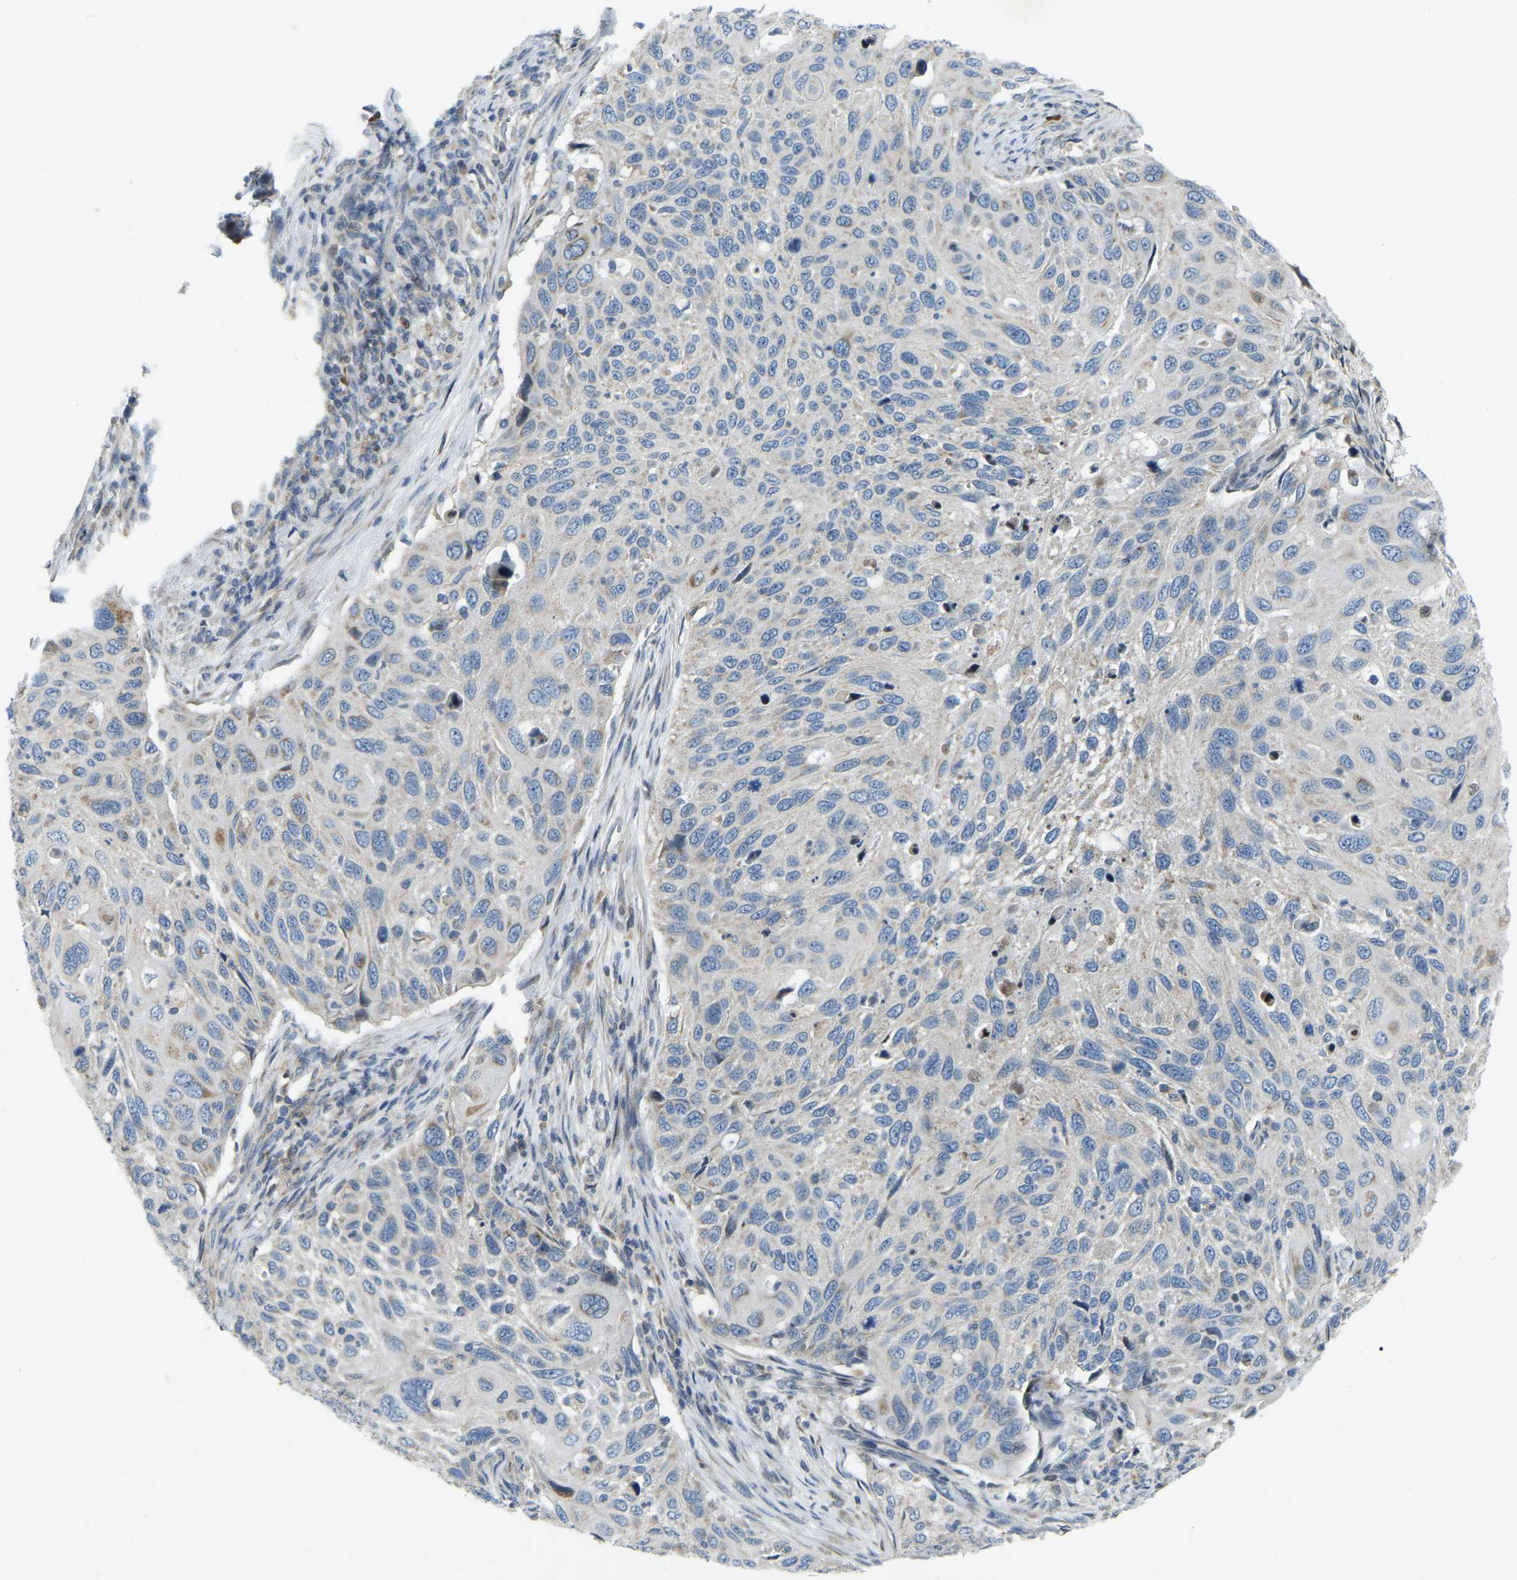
{"staining": {"intensity": "negative", "quantity": "none", "location": "none"}, "tissue": "cervical cancer", "cell_type": "Tumor cells", "image_type": "cancer", "snomed": [{"axis": "morphology", "description": "Squamous cell carcinoma, NOS"}, {"axis": "topography", "description": "Cervix"}], "caption": "High magnification brightfield microscopy of cervical squamous cell carcinoma stained with DAB (3,3'-diaminobenzidine) (brown) and counterstained with hematoxylin (blue): tumor cells show no significant expression.", "gene": "PARL", "patient": {"sex": "female", "age": 70}}